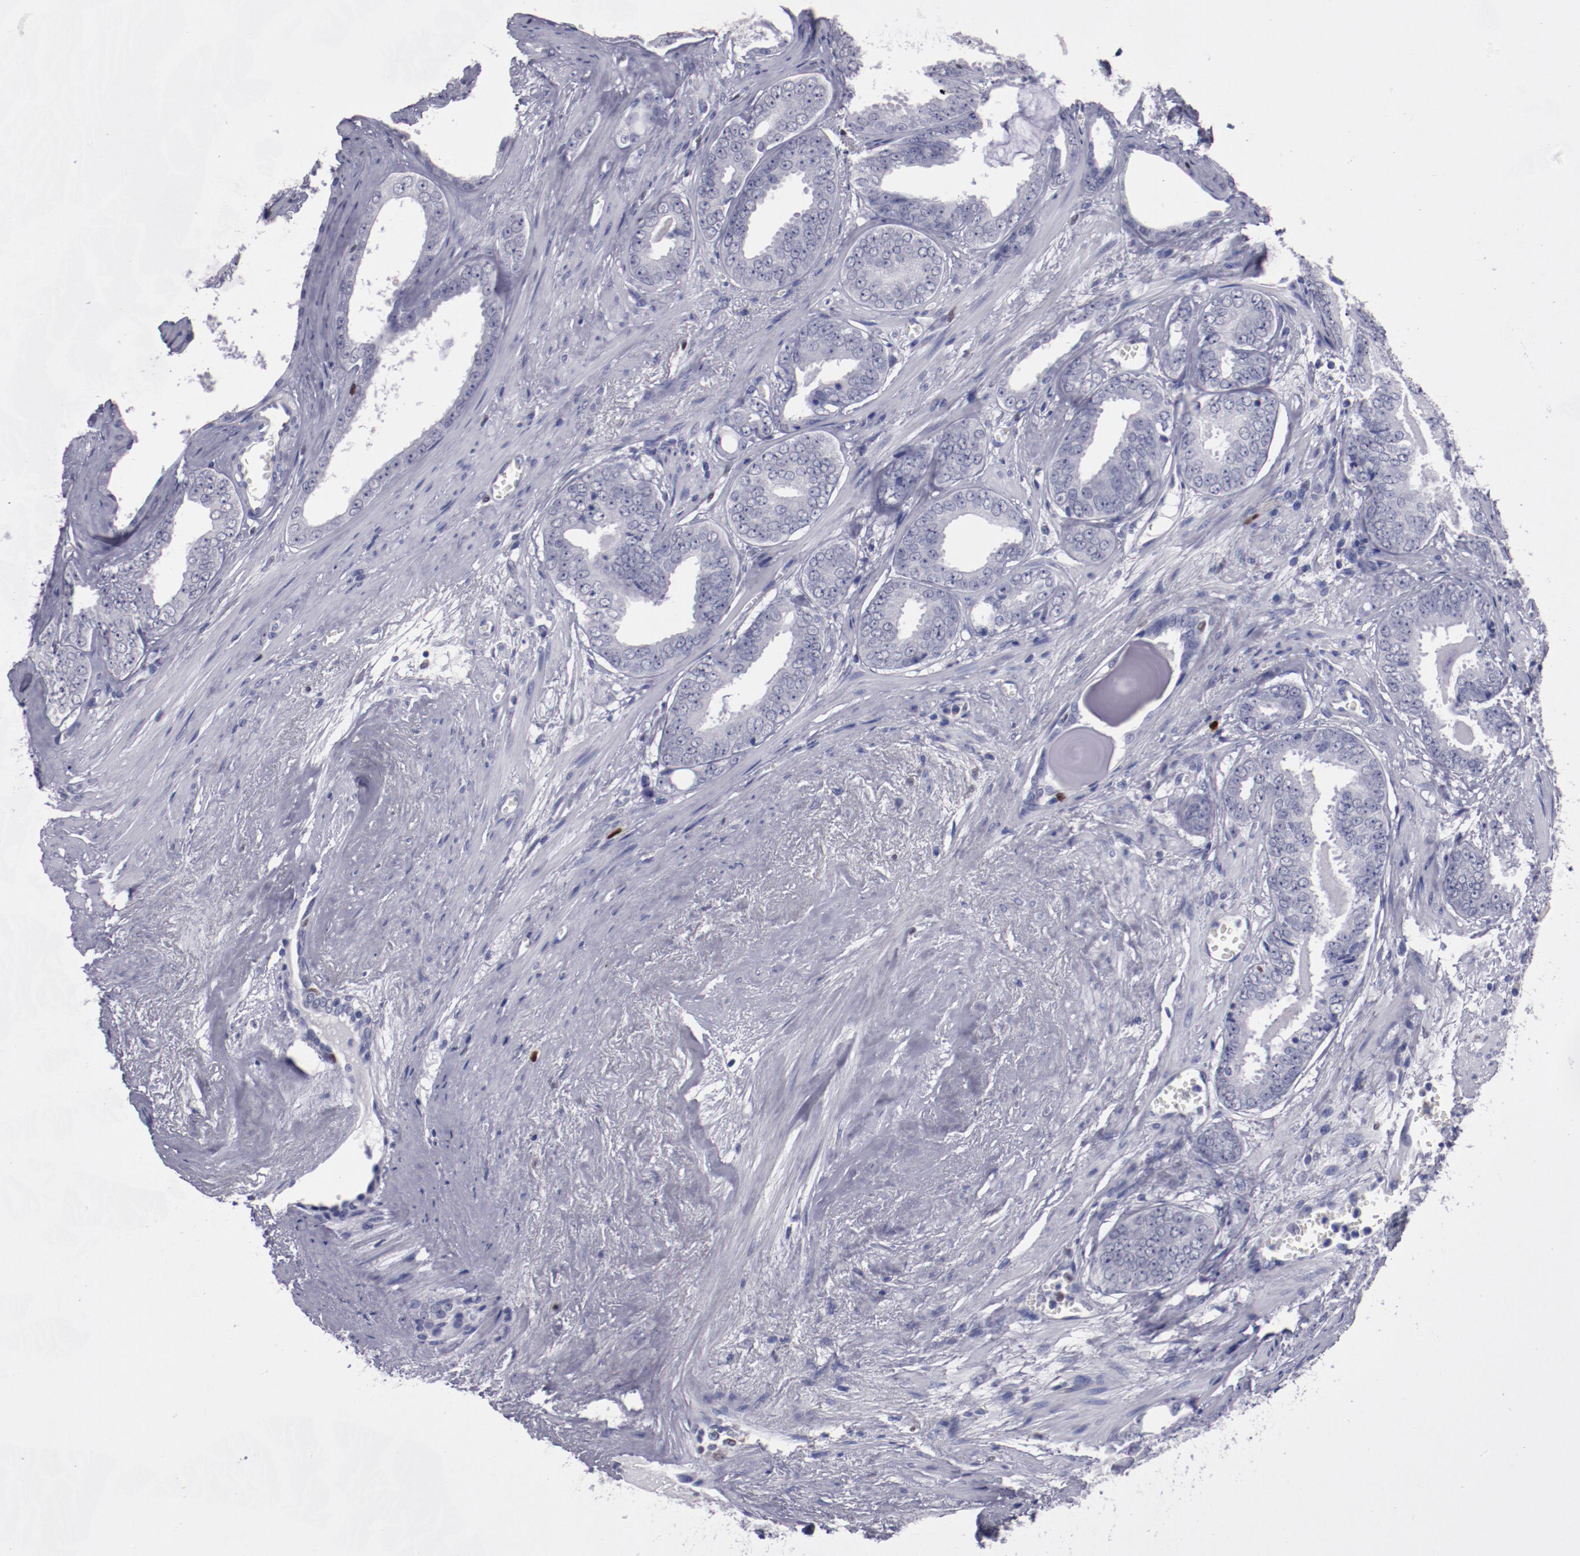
{"staining": {"intensity": "negative", "quantity": "none", "location": "none"}, "tissue": "prostate cancer", "cell_type": "Tumor cells", "image_type": "cancer", "snomed": [{"axis": "morphology", "description": "Adenocarcinoma, Medium grade"}, {"axis": "topography", "description": "Prostate"}], "caption": "Prostate cancer (medium-grade adenocarcinoma) stained for a protein using immunohistochemistry shows no positivity tumor cells.", "gene": "IRF8", "patient": {"sex": "male", "age": 79}}